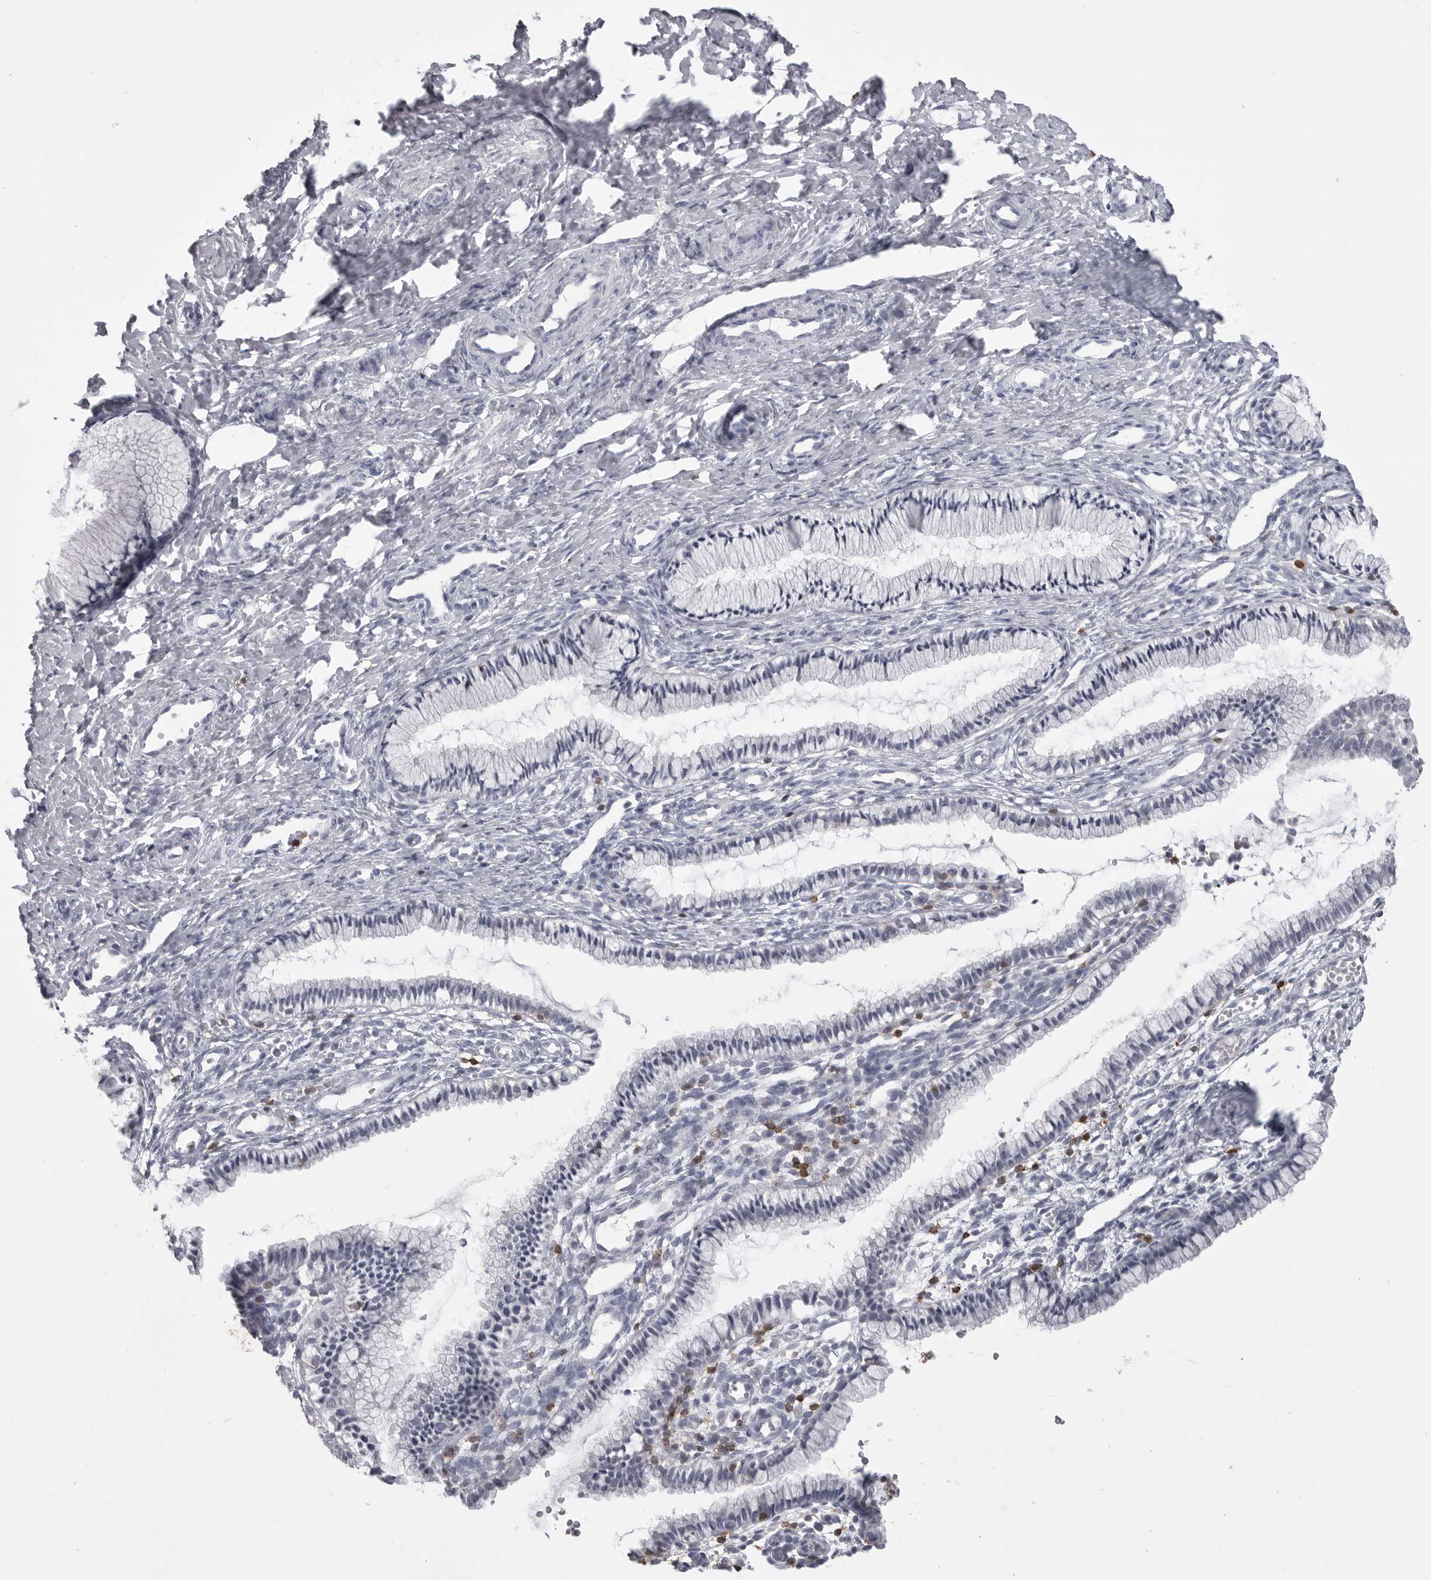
{"staining": {"intensity": "negative", "quantity": "none", "location": "none"}, "tissue": "cervix", "cell_type": "Glandular cells", "image_type": "normal", "snomed": [{"axis": "morphology", "description": "Normal tissue, NOS"}, {"axis": "topography", "description": "Cervix"}], "caption": "A histopathology image of cervix stained for a protein displays no brown staining in glandular cells.", "gene": "ITGAL", "patient": {"sex": "female", "age": 27}}